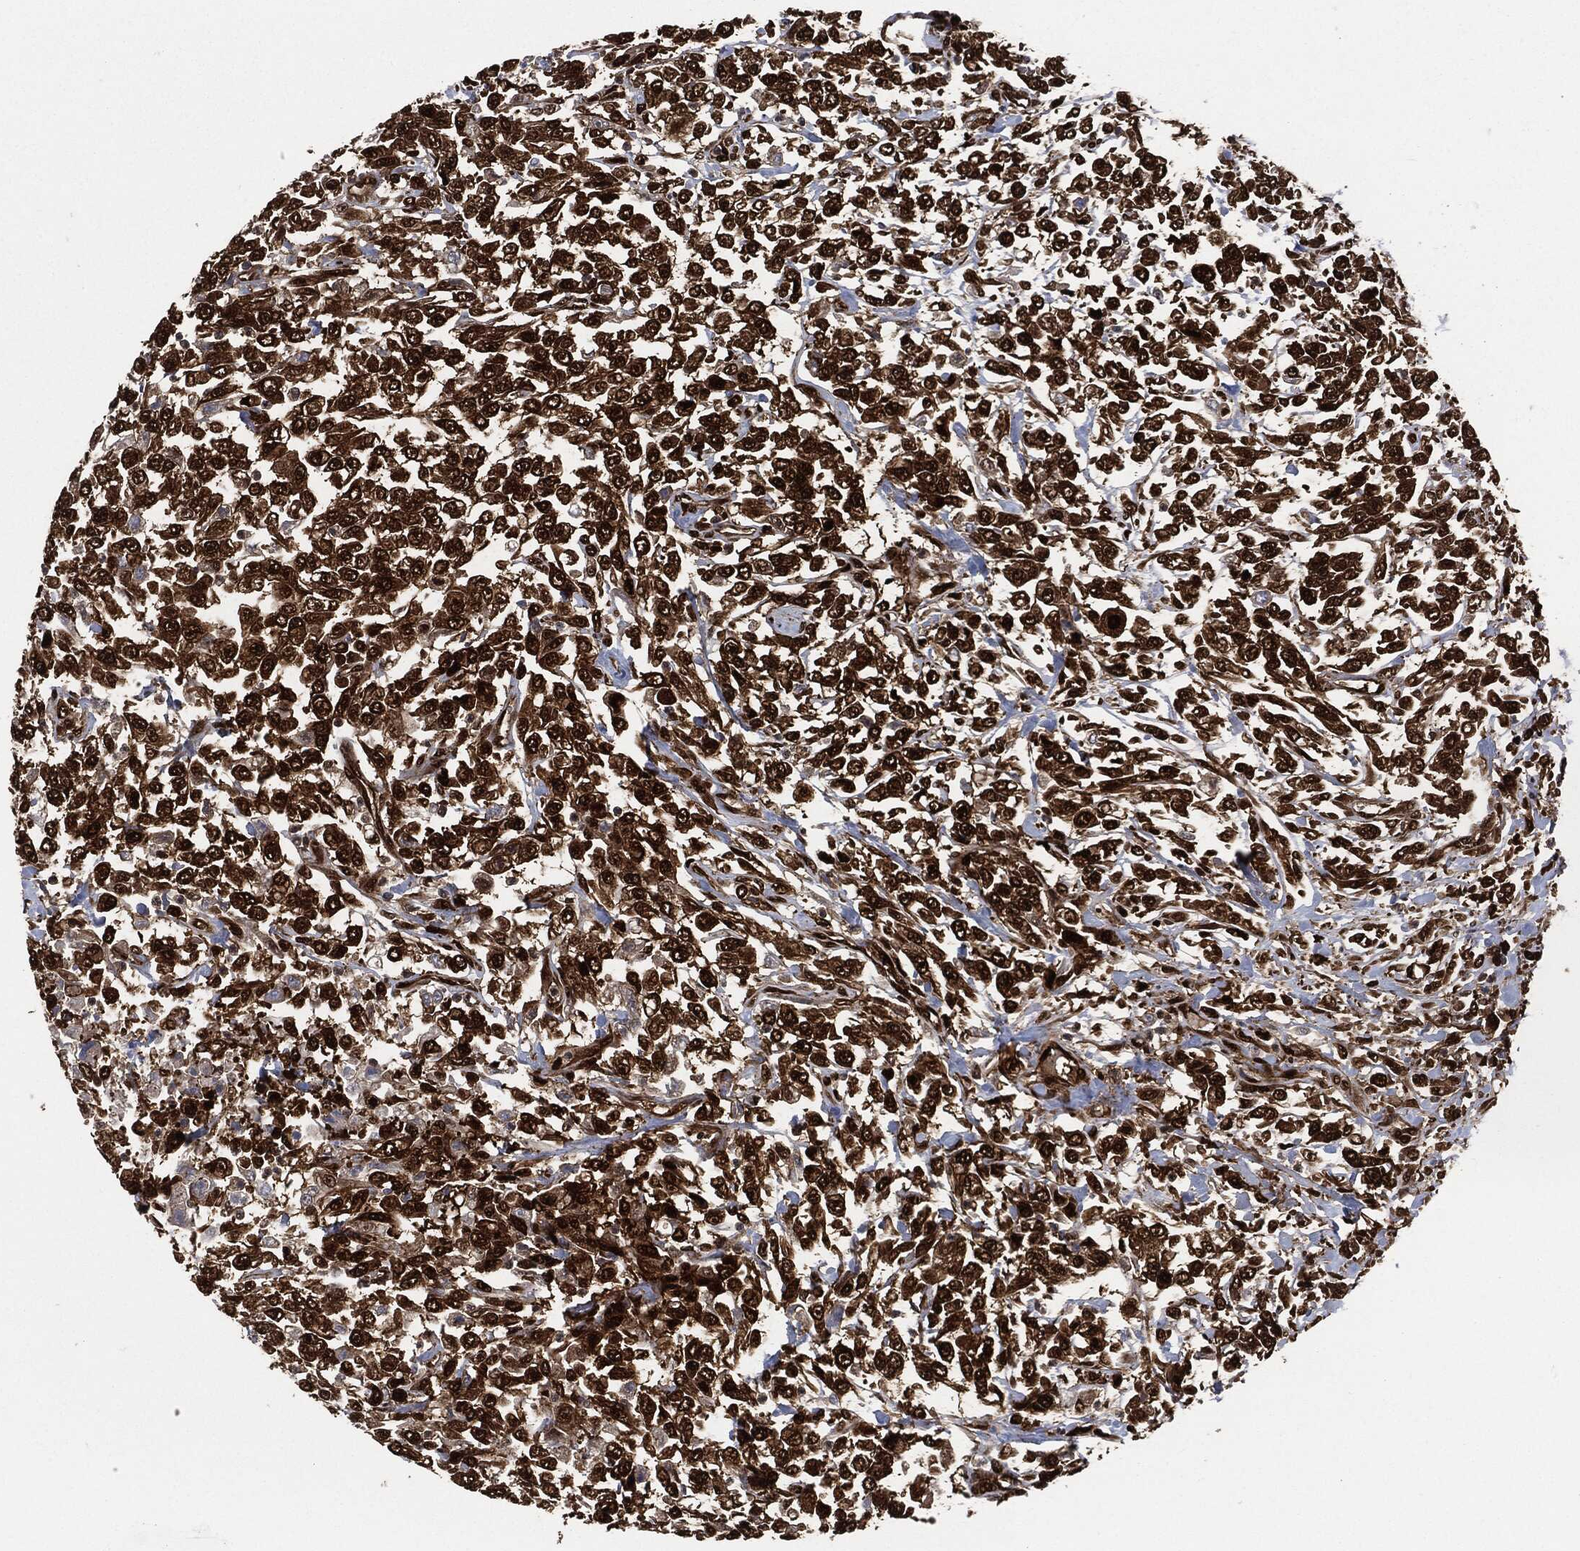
{"staining": {"intensity": "strong", "quantity": ">75%", "location": "cytoplasmic/membranous,nuclear"}, "tissue": "urothelial cancer", "cell_type": "Tumor cells", "image_type": "cancer", "snomed": [{"axis": "morphology", "description": "Urothelial carcinoma, High grade"}, {"axis": "topography", "description": "Urinary bladder"}], "caption": "Strong cytoplasmic/membranous and nuclear protein positivity is seen in about >75% of tumor cells in urothelial cancer.", "gene": "DCTN1", "patient": {"sex": "male", "age": 46}}